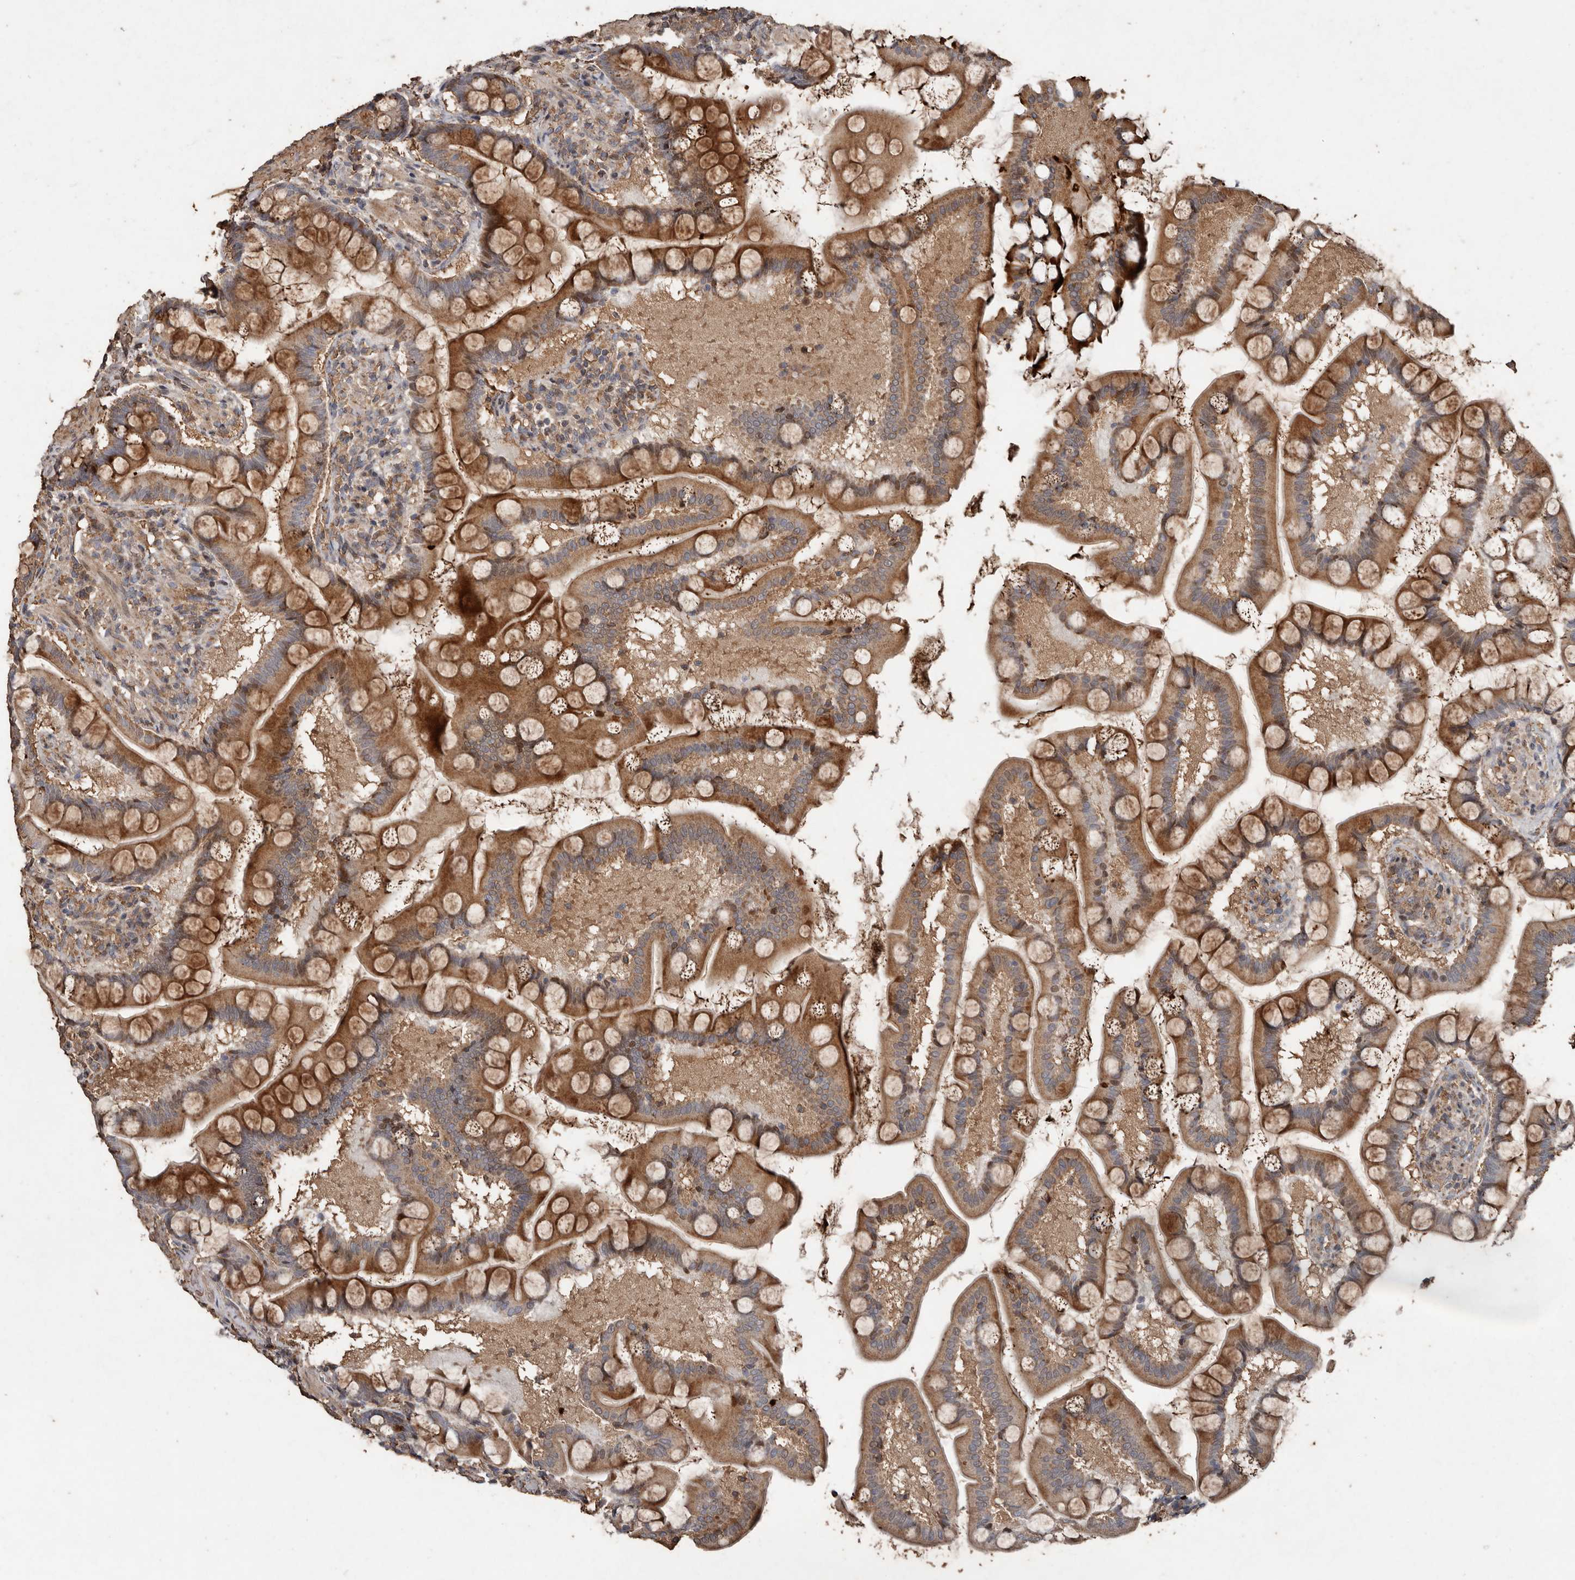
{"staining": {"intensity": "moderate", "quantity": ">75%", "location": "cytoplasmic/membranous"}, "tissue": "small intestine", "cell_type": "Glandular cells", "image_type": "normal", "snomed": [{"axis": "morphology", "description": "Normal tissue, NOS"}, {"axis": "topography", "description": "Small intestine"}], "caption": "Brown immunohistochemical staining in benign small intestine demonstrates moderate cytoplasmic/membranous expression in about >75% of glandular cells.", "gene": "RANBP17", "patient": {"sex": "male", "age": 41}}